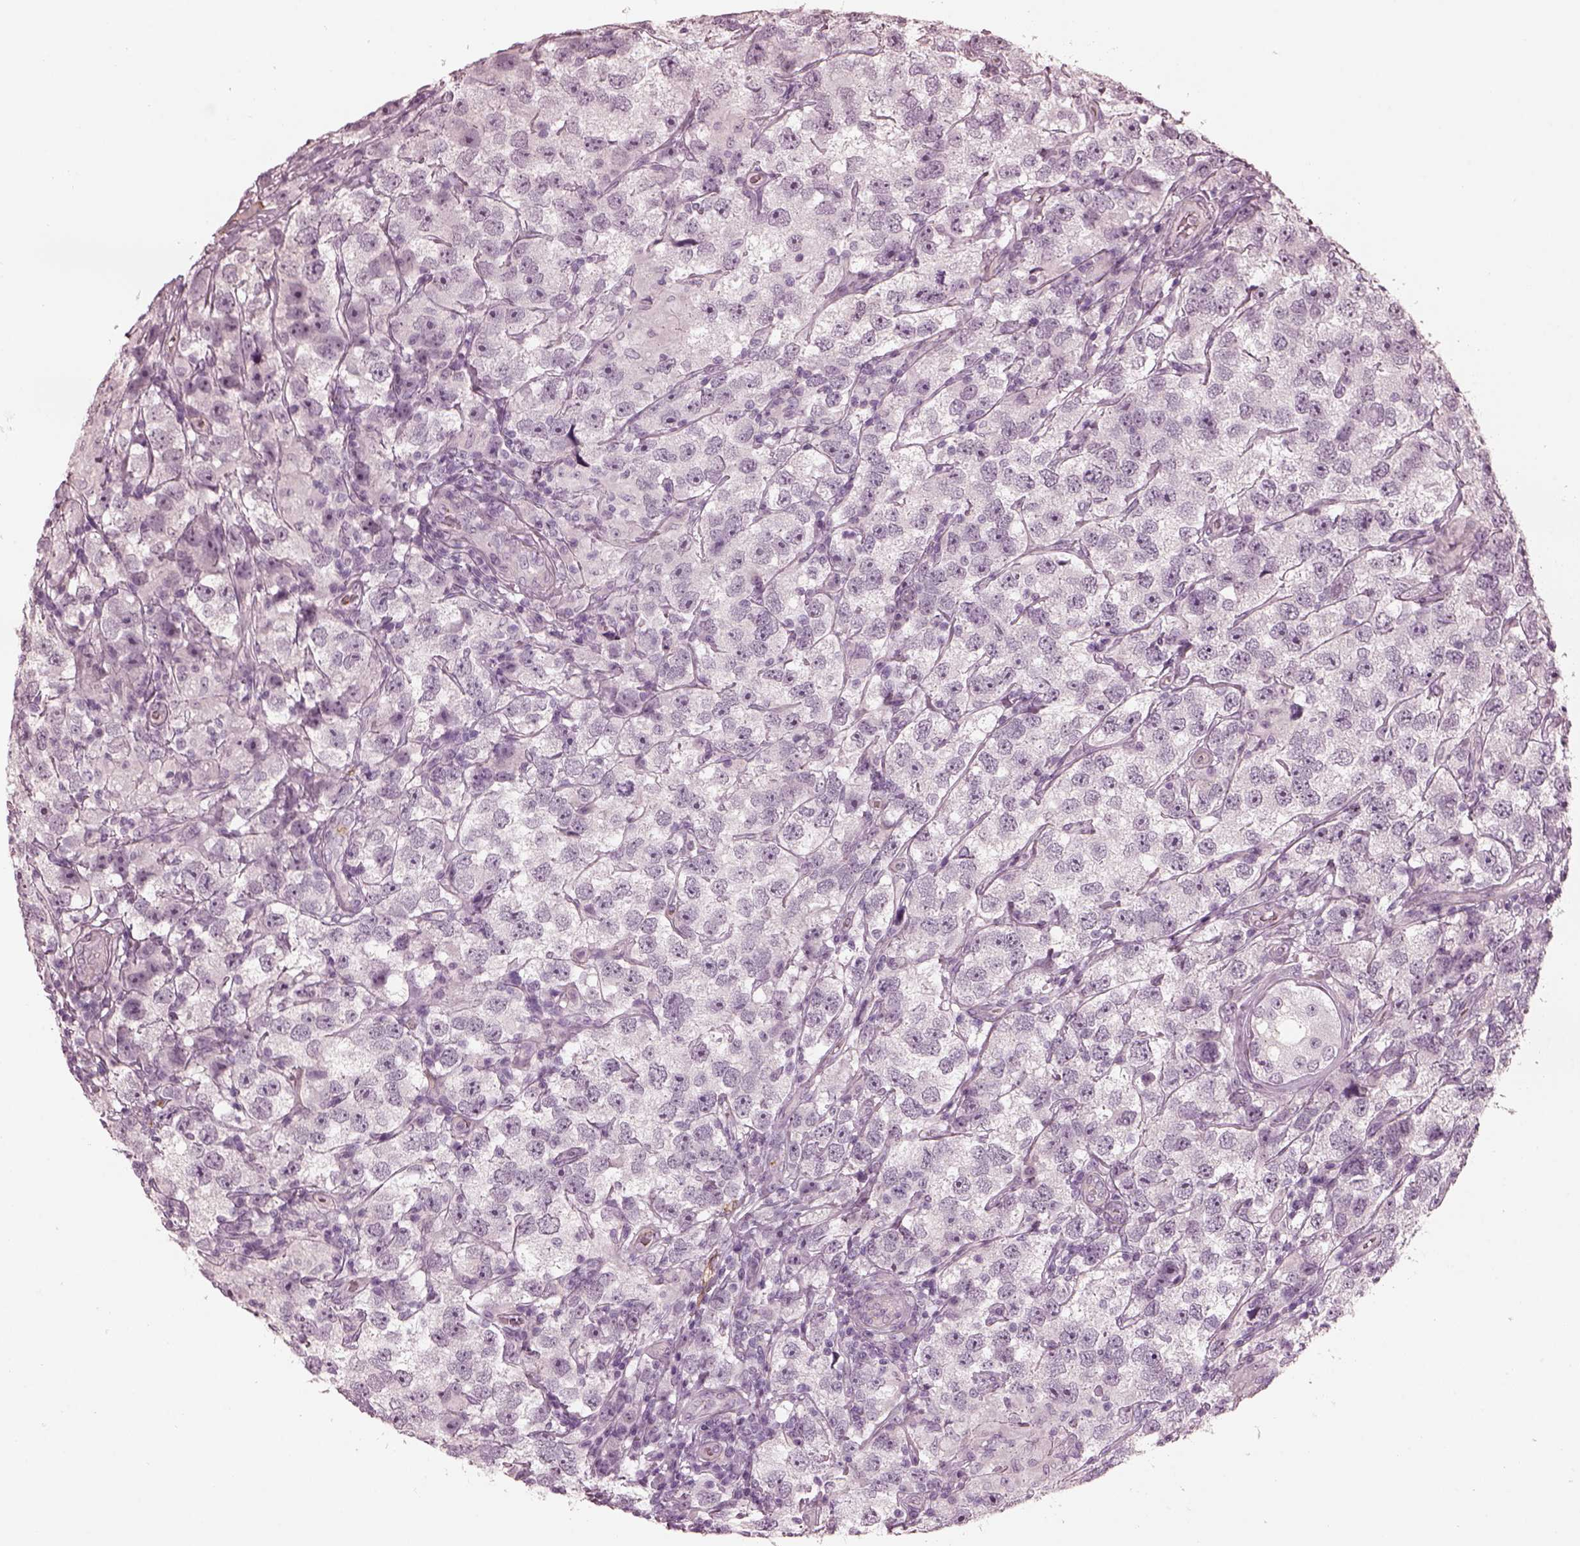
{"staining": {"intensity": "negative", "quantity": "none", "location": "none"}, "tissue": "testis cancer", "cell_type": "Tumor cells", "image_type": "cancer", "snomed": [{"axis": "morphology", "description": "Seminoma, NOS"}, {"axis": "topography", "description": "Testis"}], "caption": "The IHC photomicrograph has no significant staining in tumor cells of seminoma (testis) tissue.", "gene": "EIF4E1B", "patient": {"sex": "male", "age": 26}}